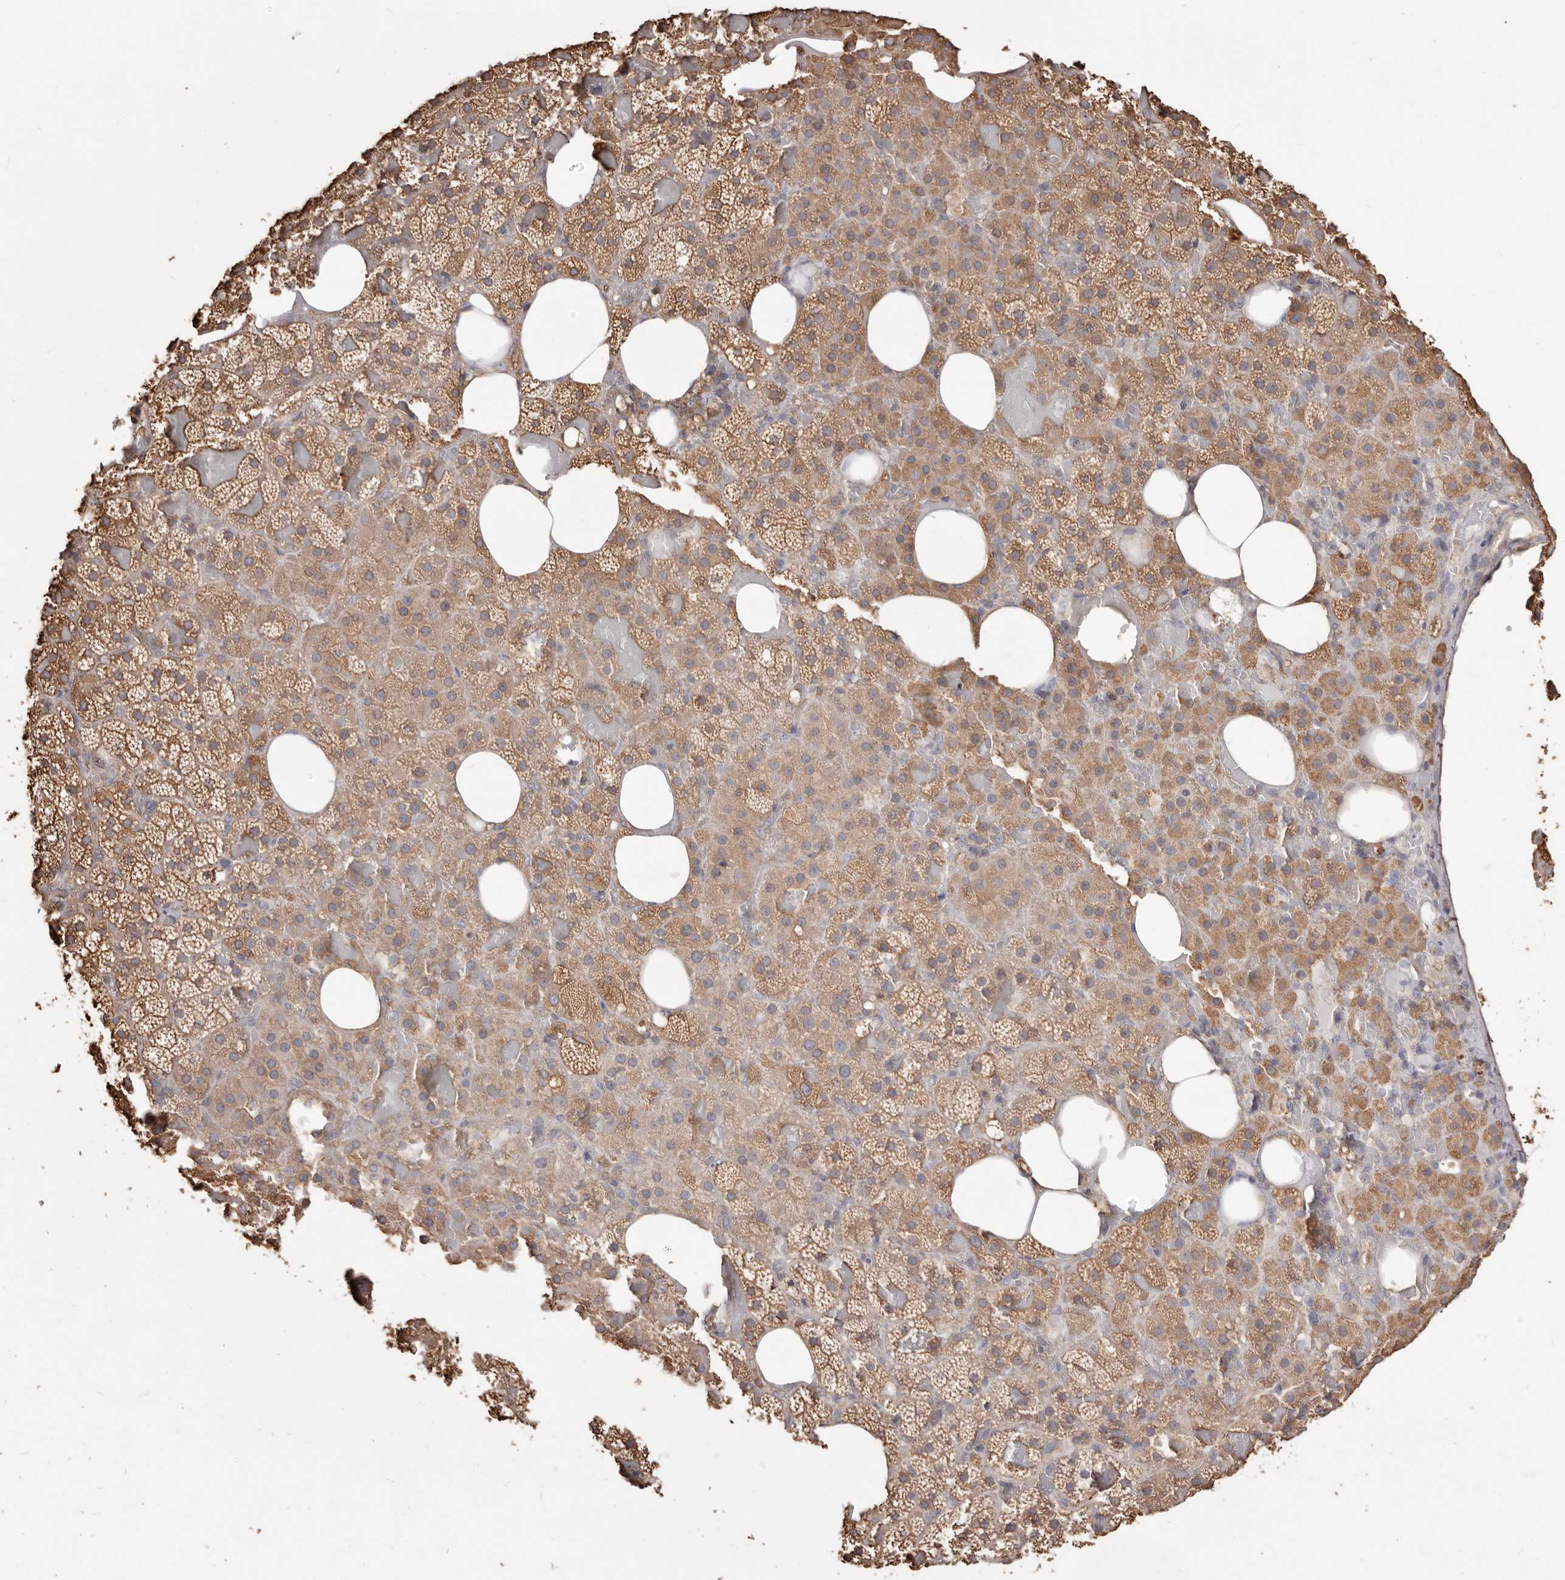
{"staining": {"intensity": "moderate", "quantity": ">75%", "location": "cytoplasmic/membranous"}, "tissue": "adrenal gland", "cell_type": "Glandular cells", "image_type": "normal", "snomed": [{"axis": "morphology", "description": "Normal tissue, NOS"}, {"axis": "topography", "description": "Adrenal gland"}], "caption": "This image shows IHC staining of benign human adrenal gland, with medium moderate cytoplasmic/membranous expression in about >75% of glandular cells.", "gene": "PKM", "patient": {"sex": "female", "age": 59}}